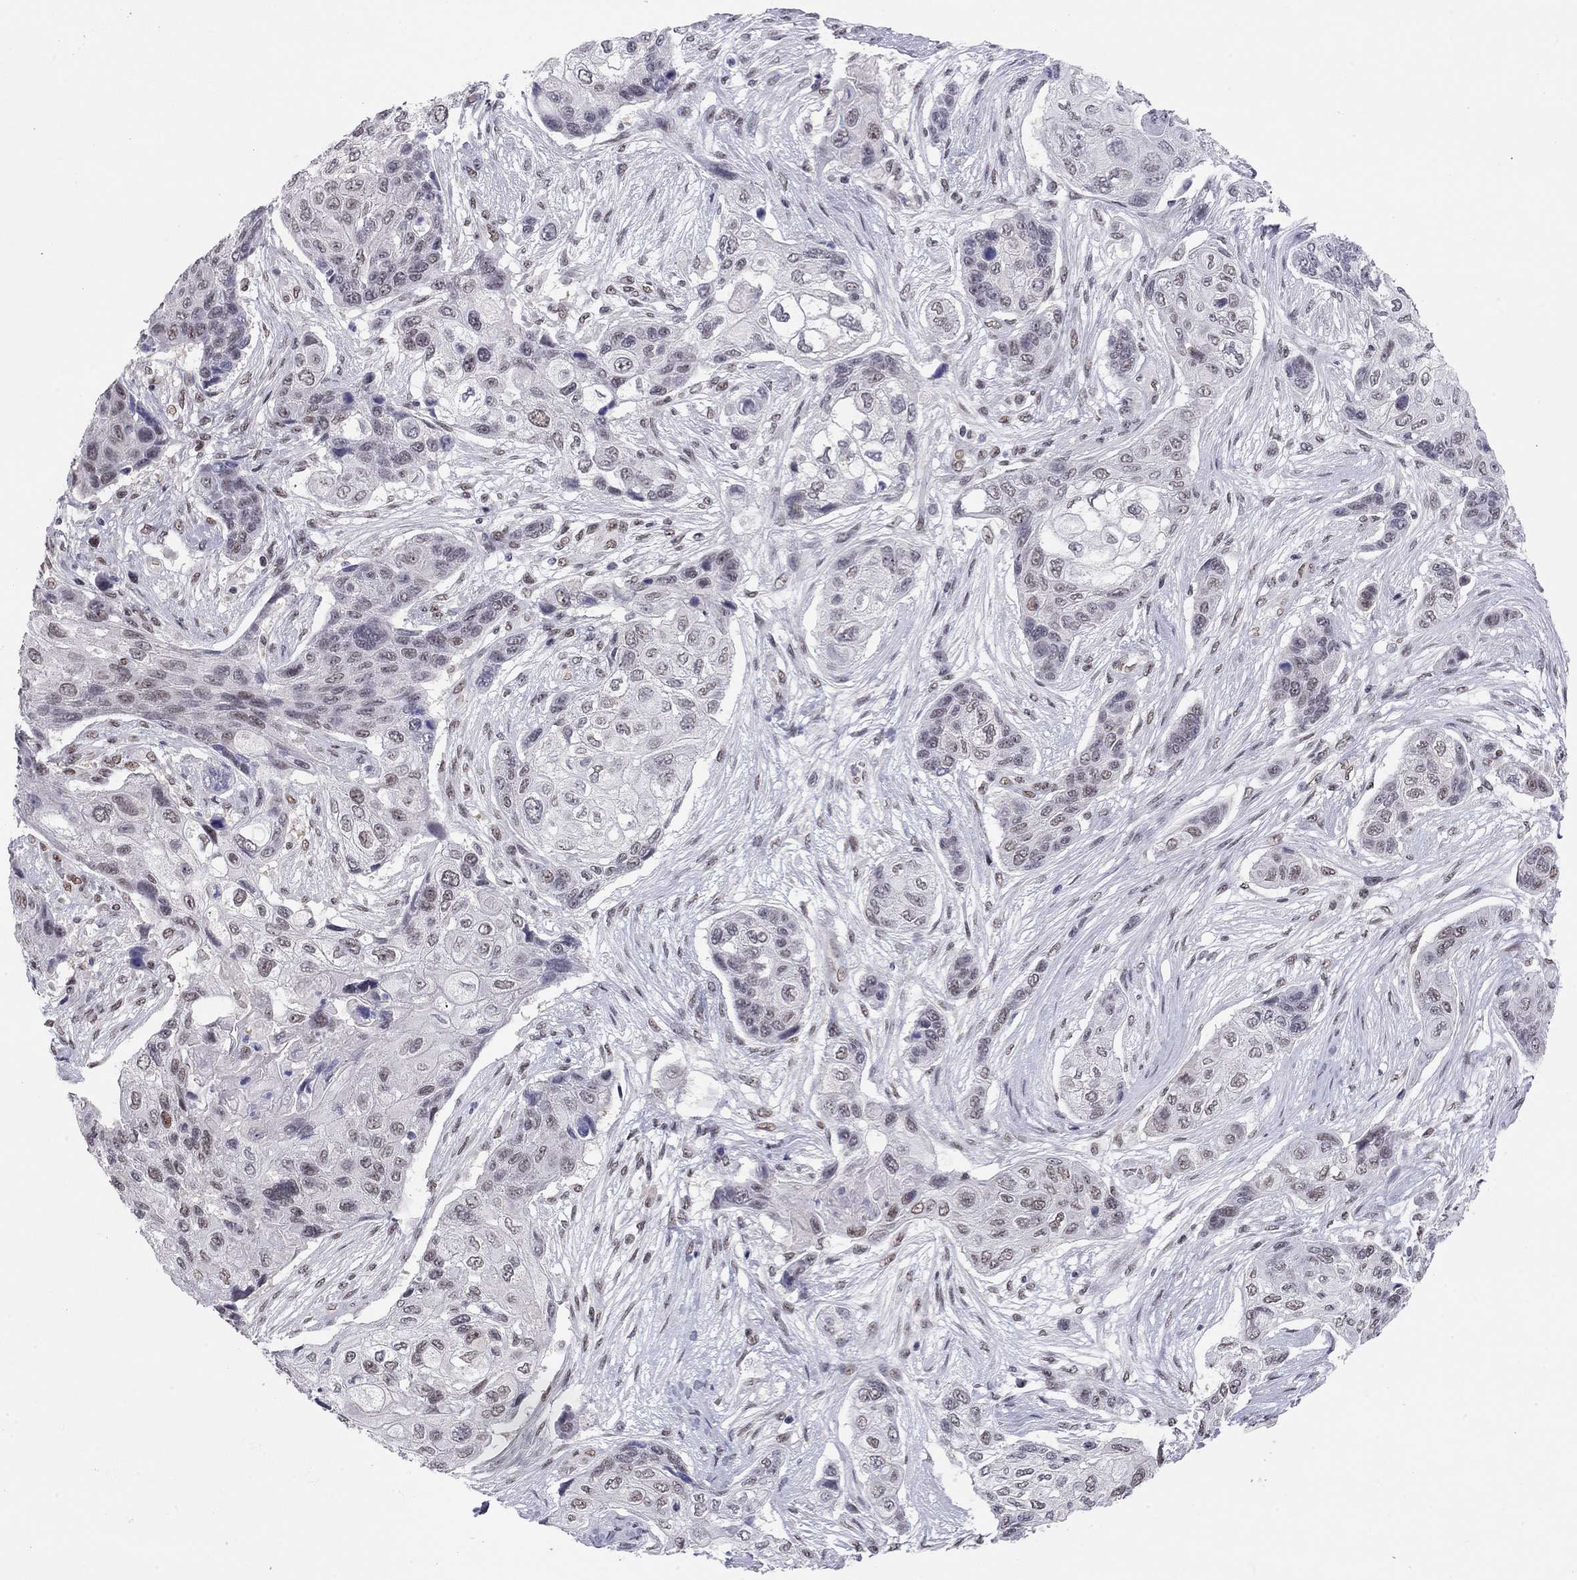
{"staining": {"intensity": "weak", "quantity": "25%-75%", "location": "nuclear"}, "tissue": "lung cancer", "cell_type": "Tumor cells", "image_type": "cancer", "snomed": [{"axis": "morphology", "description": "Squamous cell carcinoma, NOS"}, {"axis": "topography", "description": "Lung"}], "caption": "Lung cancer (squamous cell carcinoma) stained with DAB (3,3'-diaminobenzidine) IHC exhibits low levels of weak nuclear expression in about 25%-75% of tumor cells. (Stains: DAB (3,3'-diaminobenzidine) in brown, nuclei in blue, Microscopy: brightfield microscopy at high magnification).", "gene": "DOT1L", "patient": {"sex": "male", "age": 69}}